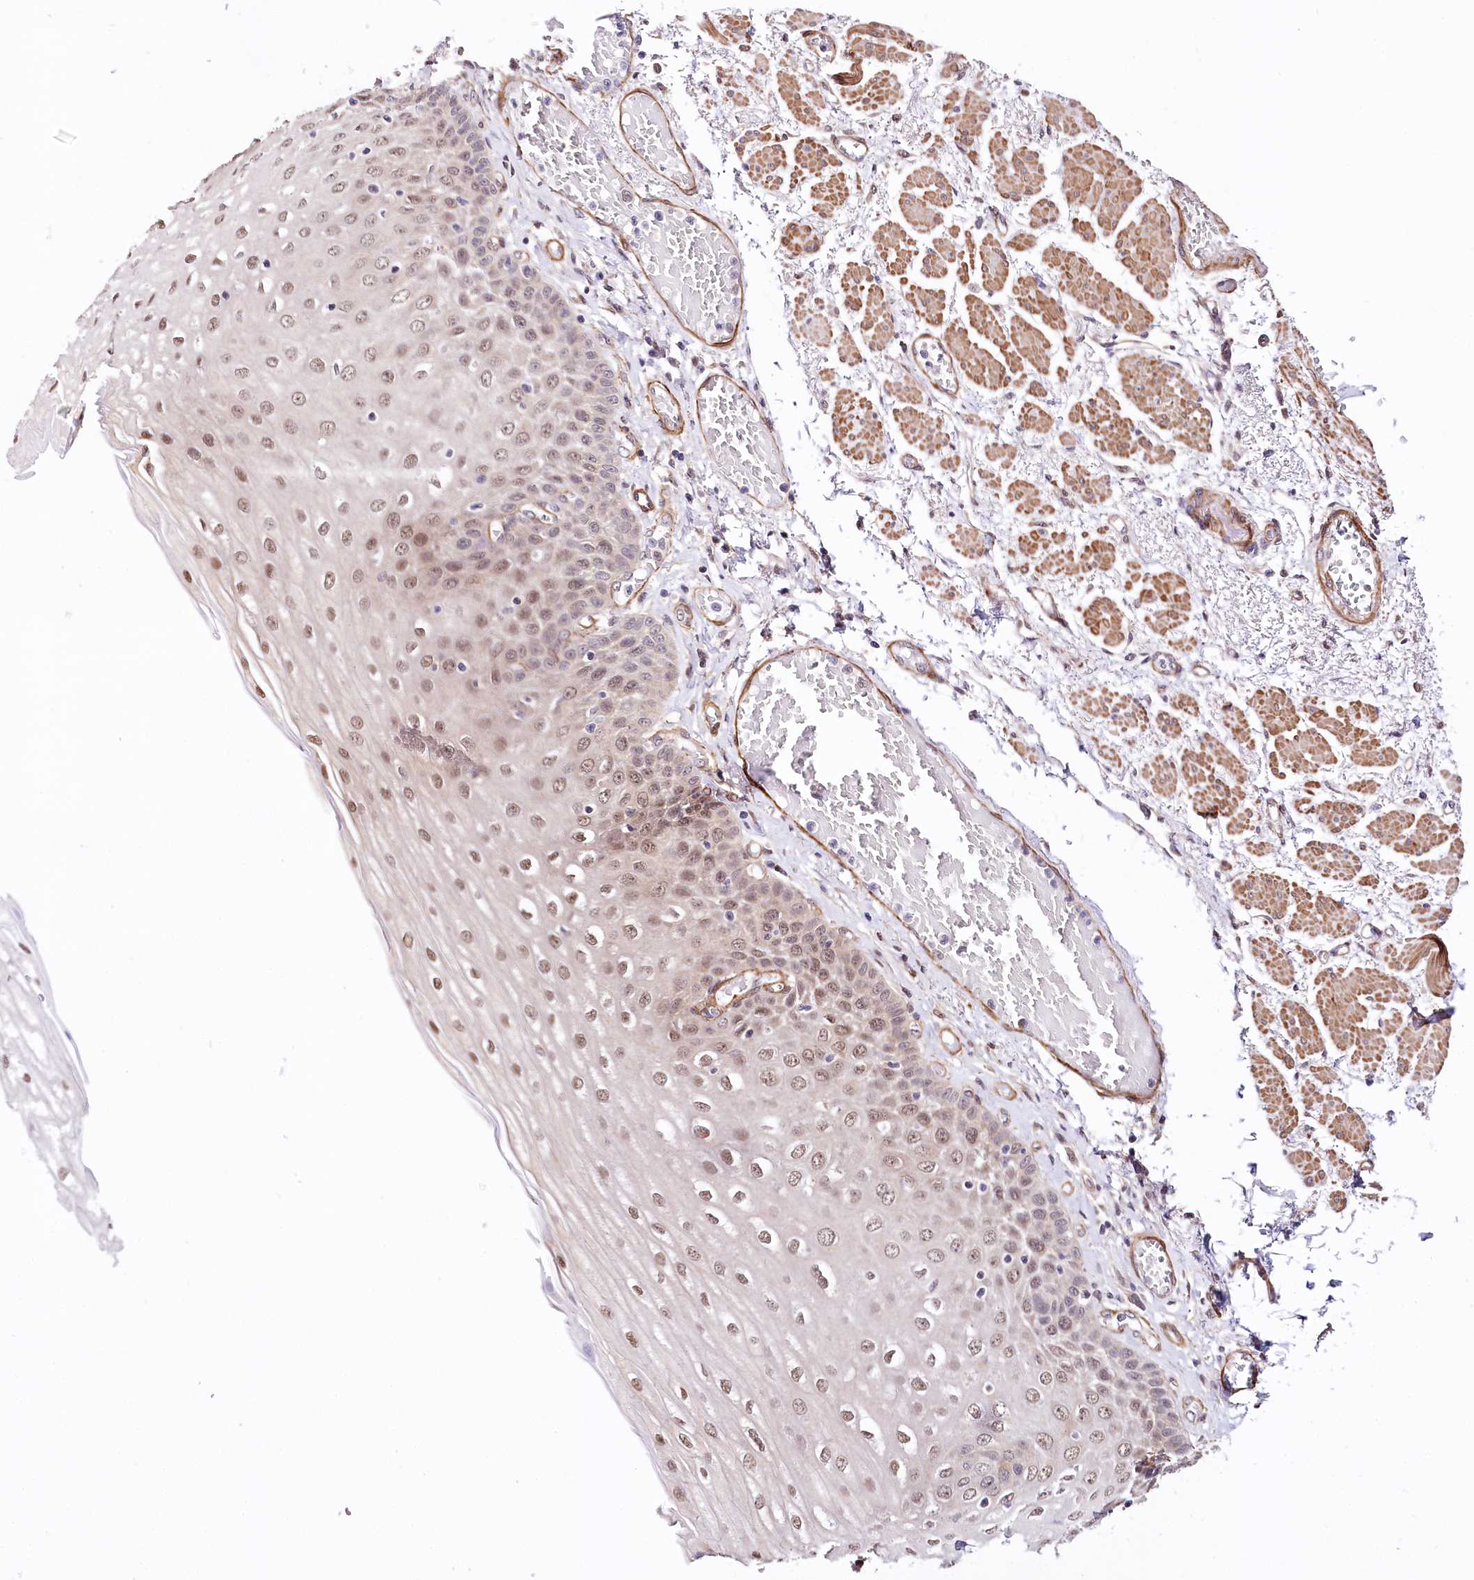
{"staining": {"intensity": "moderate", "quantity": "25%-75%", "location": "nuclear"}, "tissue": "esophagus", "cell_type": "Squamous epithelial cells", "image_type": "normal", "snomed": [{"axis": "morphology", "description": "Normal tissue, NOS"}, {"axis": "topography", "description": "Esophagus"}], "caption": "DAB (3,3'-diaminobenzidine) immunohistochemical staining of unremarkable esophagus demonstrates moderate nuclear protein positivity in approximately 25%-75% of squamous epithelial cells.", "gene": "PPP2R5B", "patient": {"sex": "male", "age": 81}}